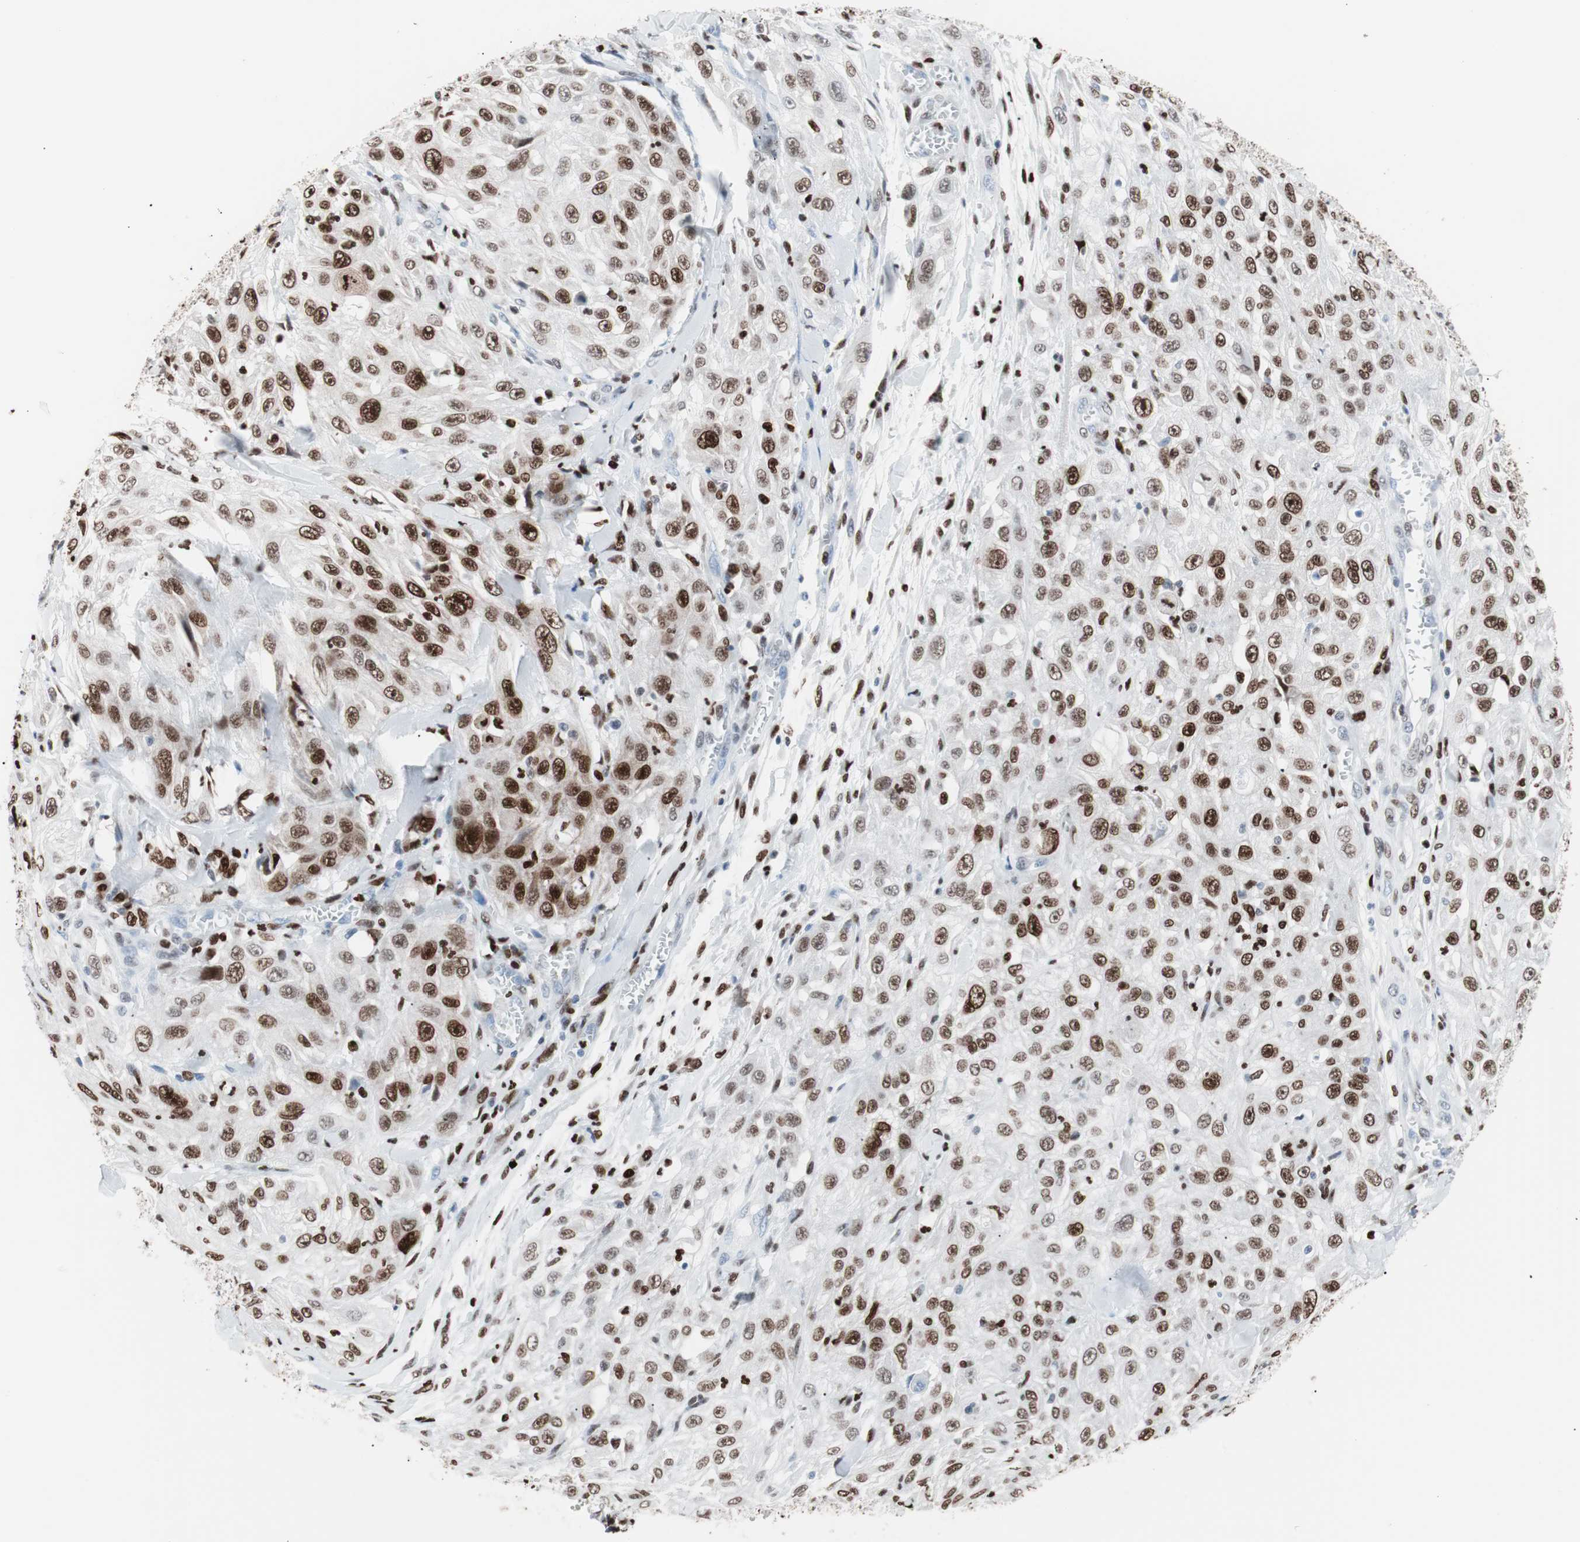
{"staining": {"intensity": "moderate", "quantity": ">75%", "location": "nuclear"}, "tissue": "skin cancer", "cell_type": "Tumor cells", "image_type": "cancer", "snomed": [{"axis": "morphology", "description": "Squamous cell carcinoma, NOS"}, {"axis": "morphology", "description": "Squamous cell carcinoma, metastatic, NOS"}, {"axis": "topography", "description": "Skin"}, {"axis": "topography", "description": "Lymph node"}], "caption": "An IHC histopathology image of tumor tissue is shown. Protein staining in brown labels moderate nuclear positivity in skin cancer within tumor cells.", "gene": "CEBPB", "patient": {"sex": "male", "age": 75}}